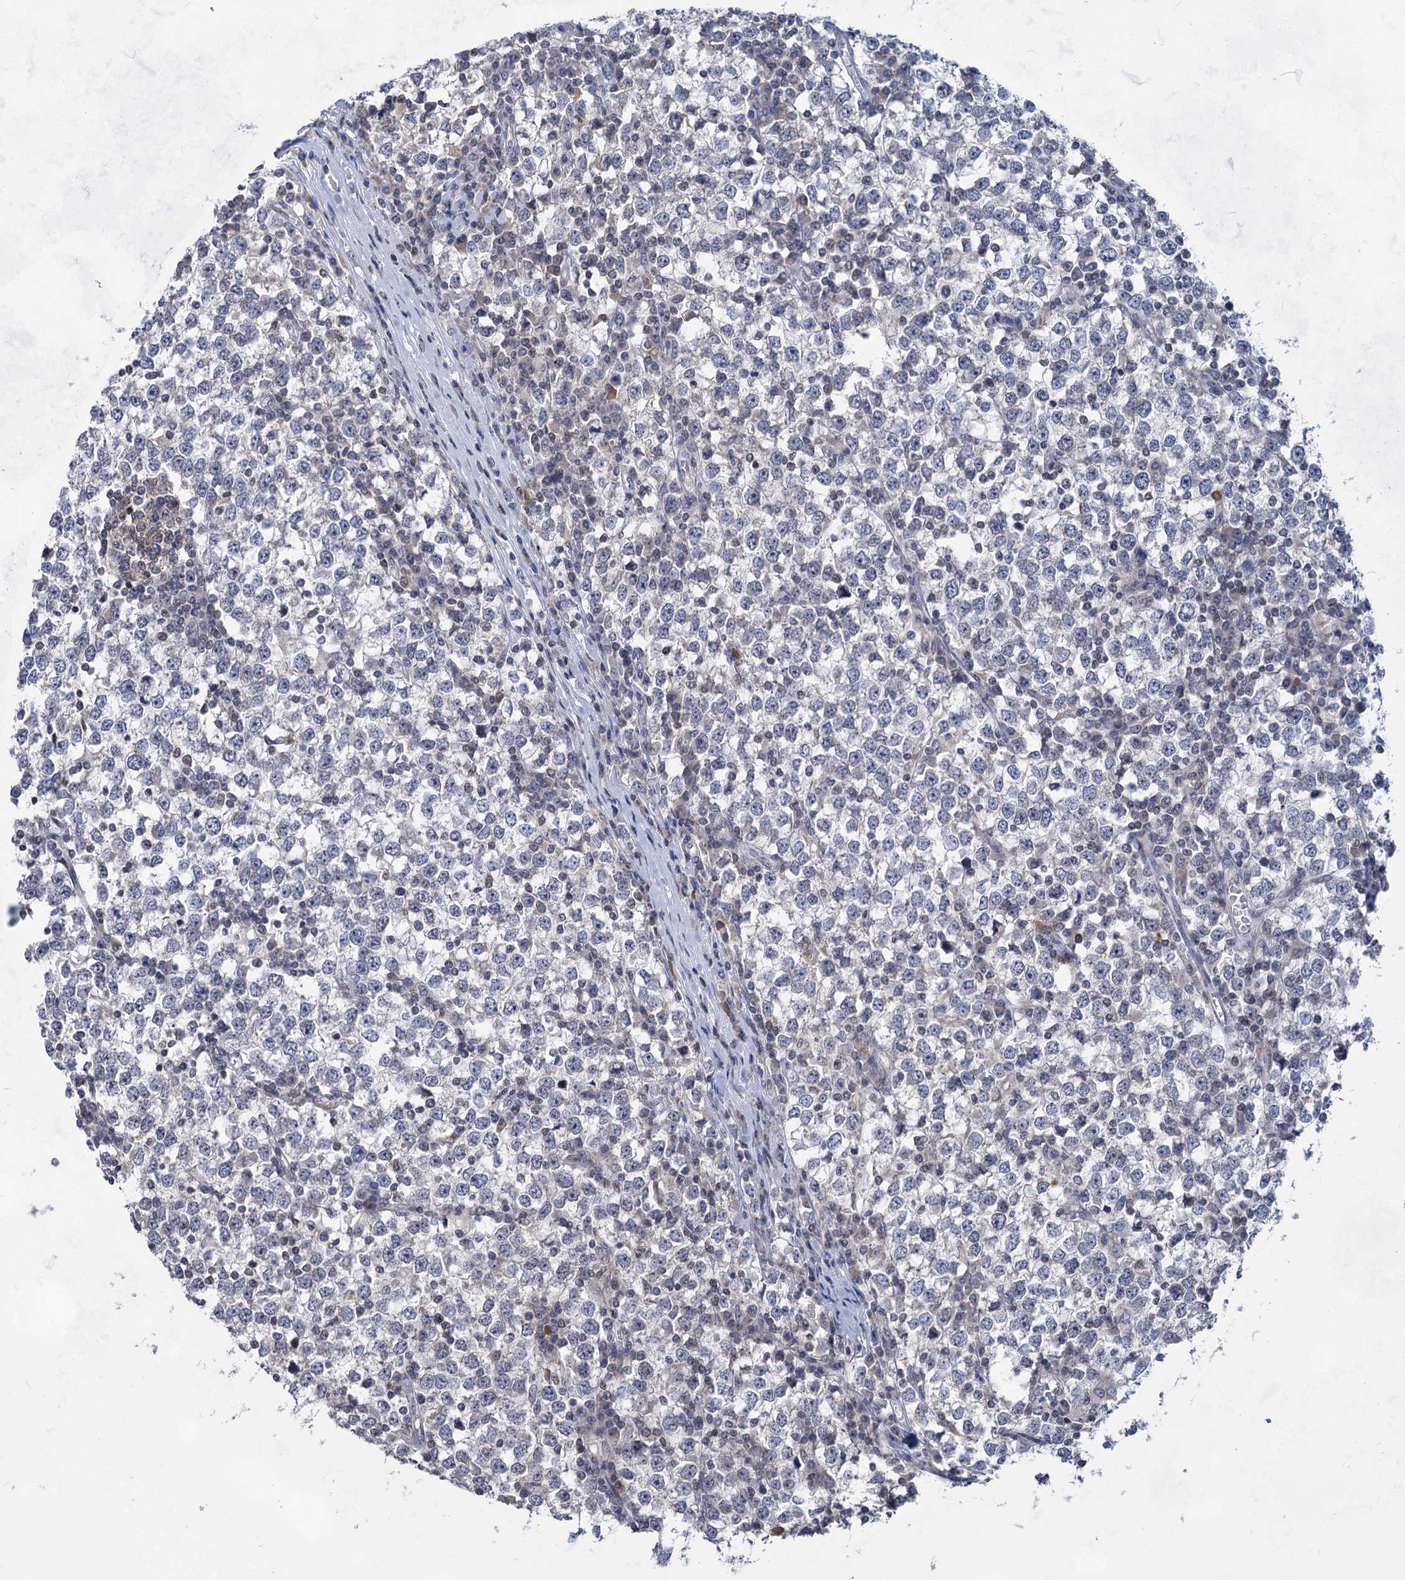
{"staining": {"intensity": "negative", "quantity": "none", "location": "none"}, "tissue": "testis cancer", "cell_type": "Tumor cells", "image_type": "cancer", "snomed": [{"axis": "morphology", "description": "Seminoma, NOS"}, {"axis": "topography", "description": "Testis"}], "caption": "Tumor cells are negative for protein expression in human seminoma (testis). (DAB (3,3'-diaminobenzidine) immunohistochemistry, high magnification).", "gene": "TTC17", "patient": {"sex": "male", "age": 65}}